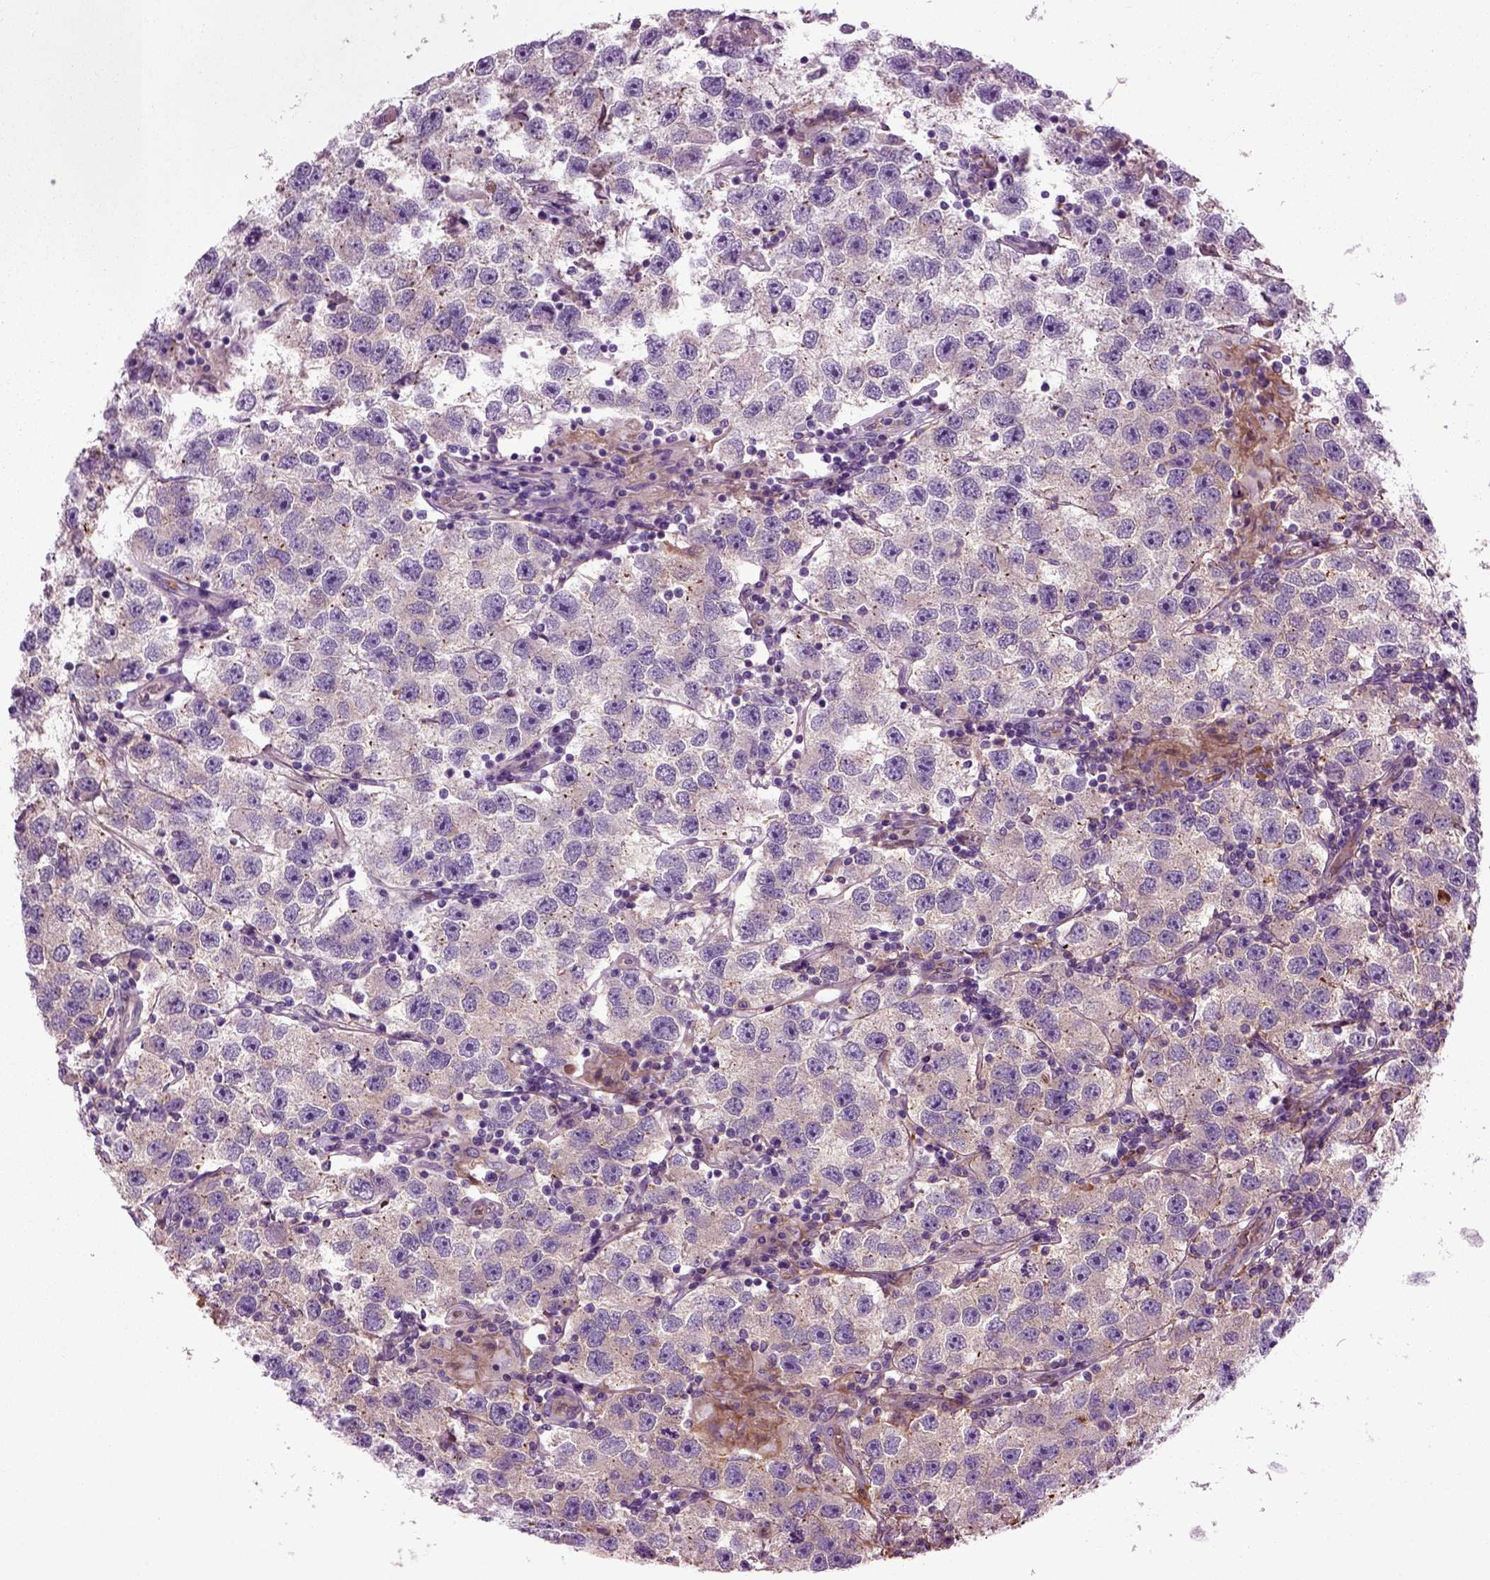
{"staining": {"intensity": "negative", "quantity": "none", "location": "none"}, "tissue": "testis cancer", "cell_type": "Tumor cells", "image_type": "cancer", "snomed": [{"axis": "morphology", "description": "Seminoma, NOS"}, {"axis": "topography", "description": "Testis"}], "caption": "IHC histopathology image of neoplastic tissue: human testis cancer stained with DAB (3,3'-diaminobenzidine) demonstrates no significant protein positivity in tumor cells.", "gene": "SPON1", "patient": {"sex": "male", "age": 26}}